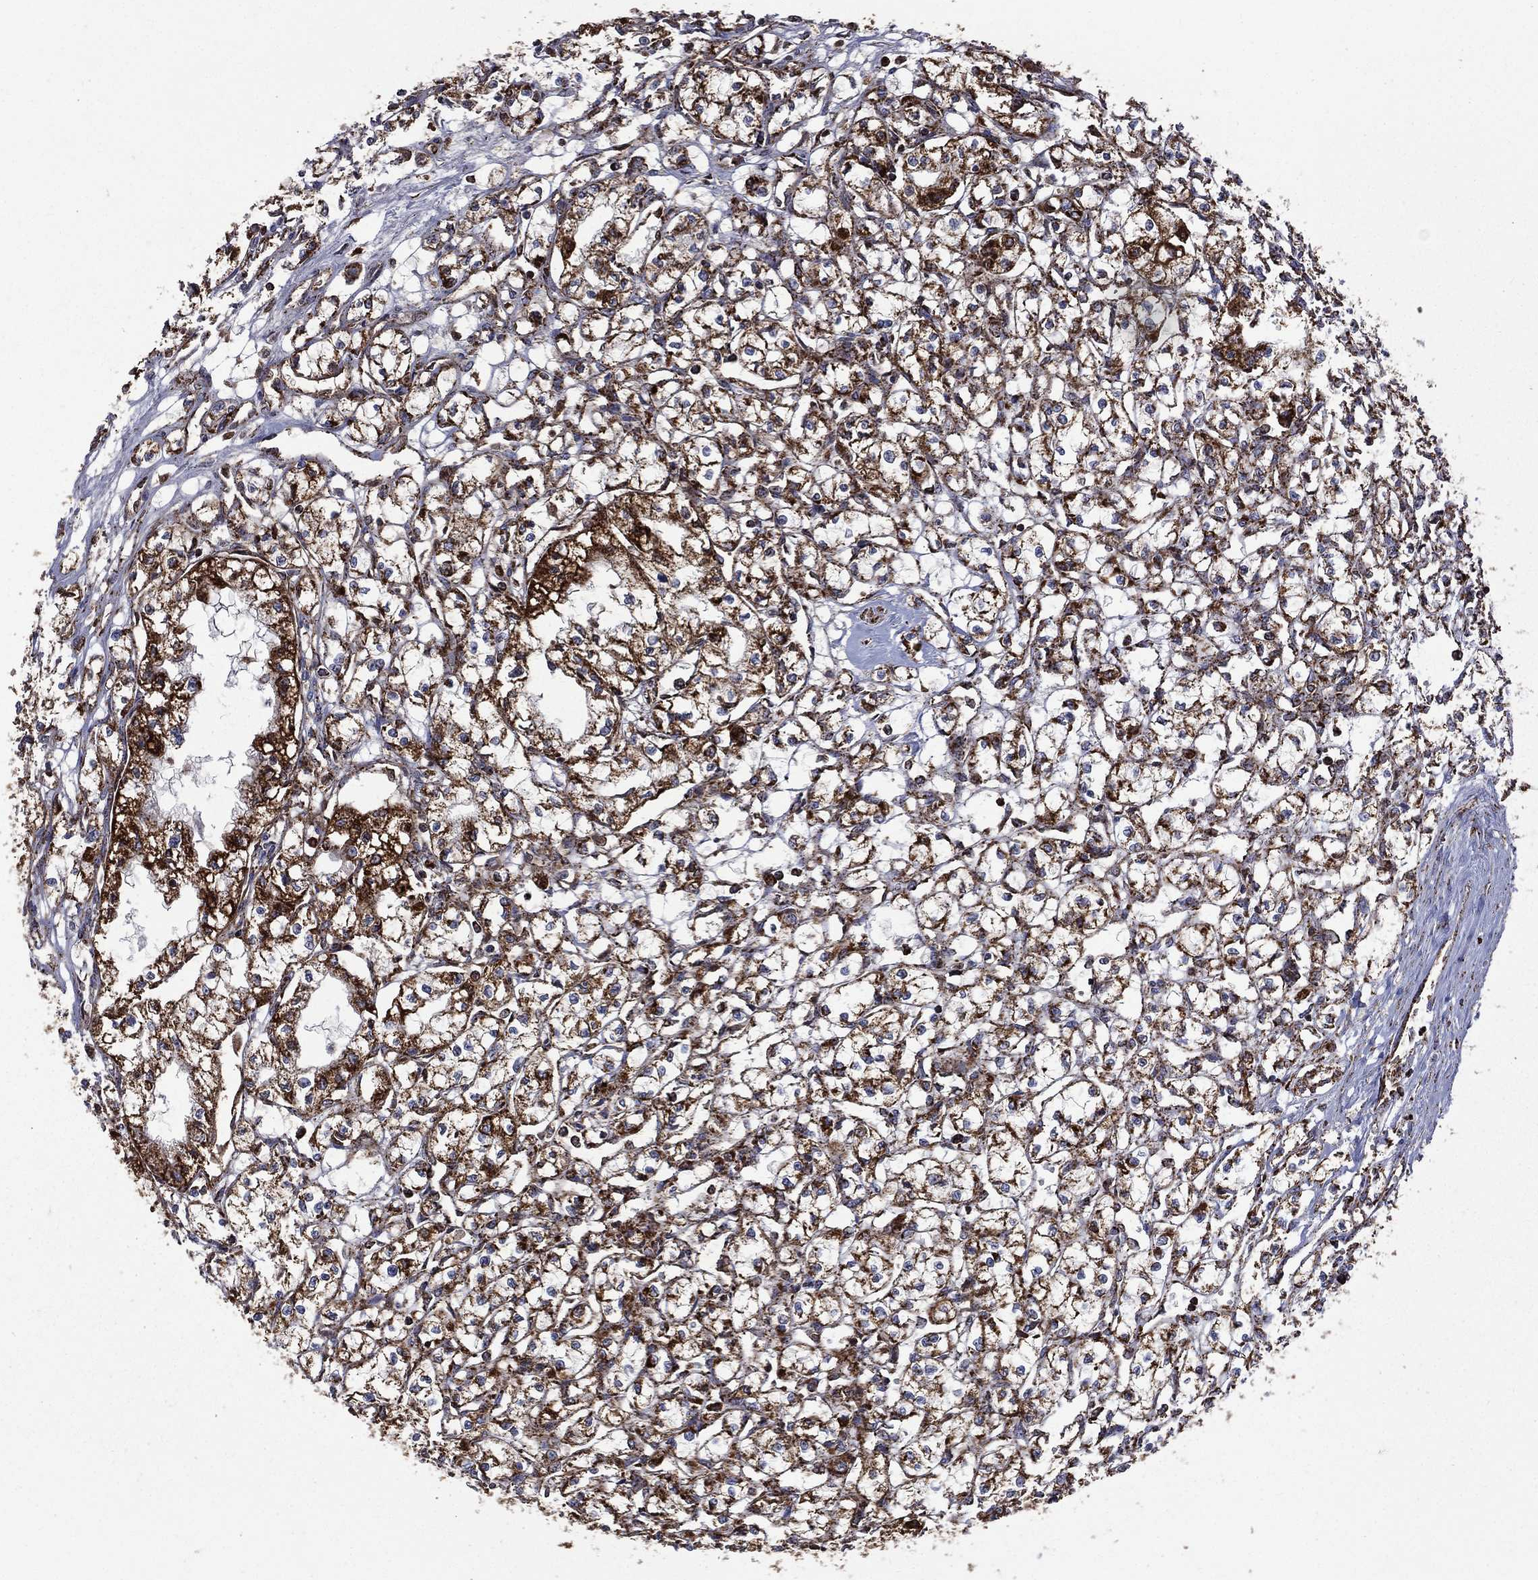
{"staining": {"intensity": "strong", "quantity": ">75%", "location": "cytoplasmic/membranous"}, "tissue": "renal cancer", "cell_type": "Tumor cells", "image_type": "cancer", "snomed": [{"axis": "morphology", "description": "Adenocarcinoma, NOS"}, {"axis": "topography", "description": "Kidney"}], "caption": "Protein expression analysis of renal cancer (adenocarcinoma) exhibits strong cytoplasmic/membranous staining in approximately >75% of tumor cells.", "gene": "GOT2", "patient": {"sex": "male", "age": 56}}